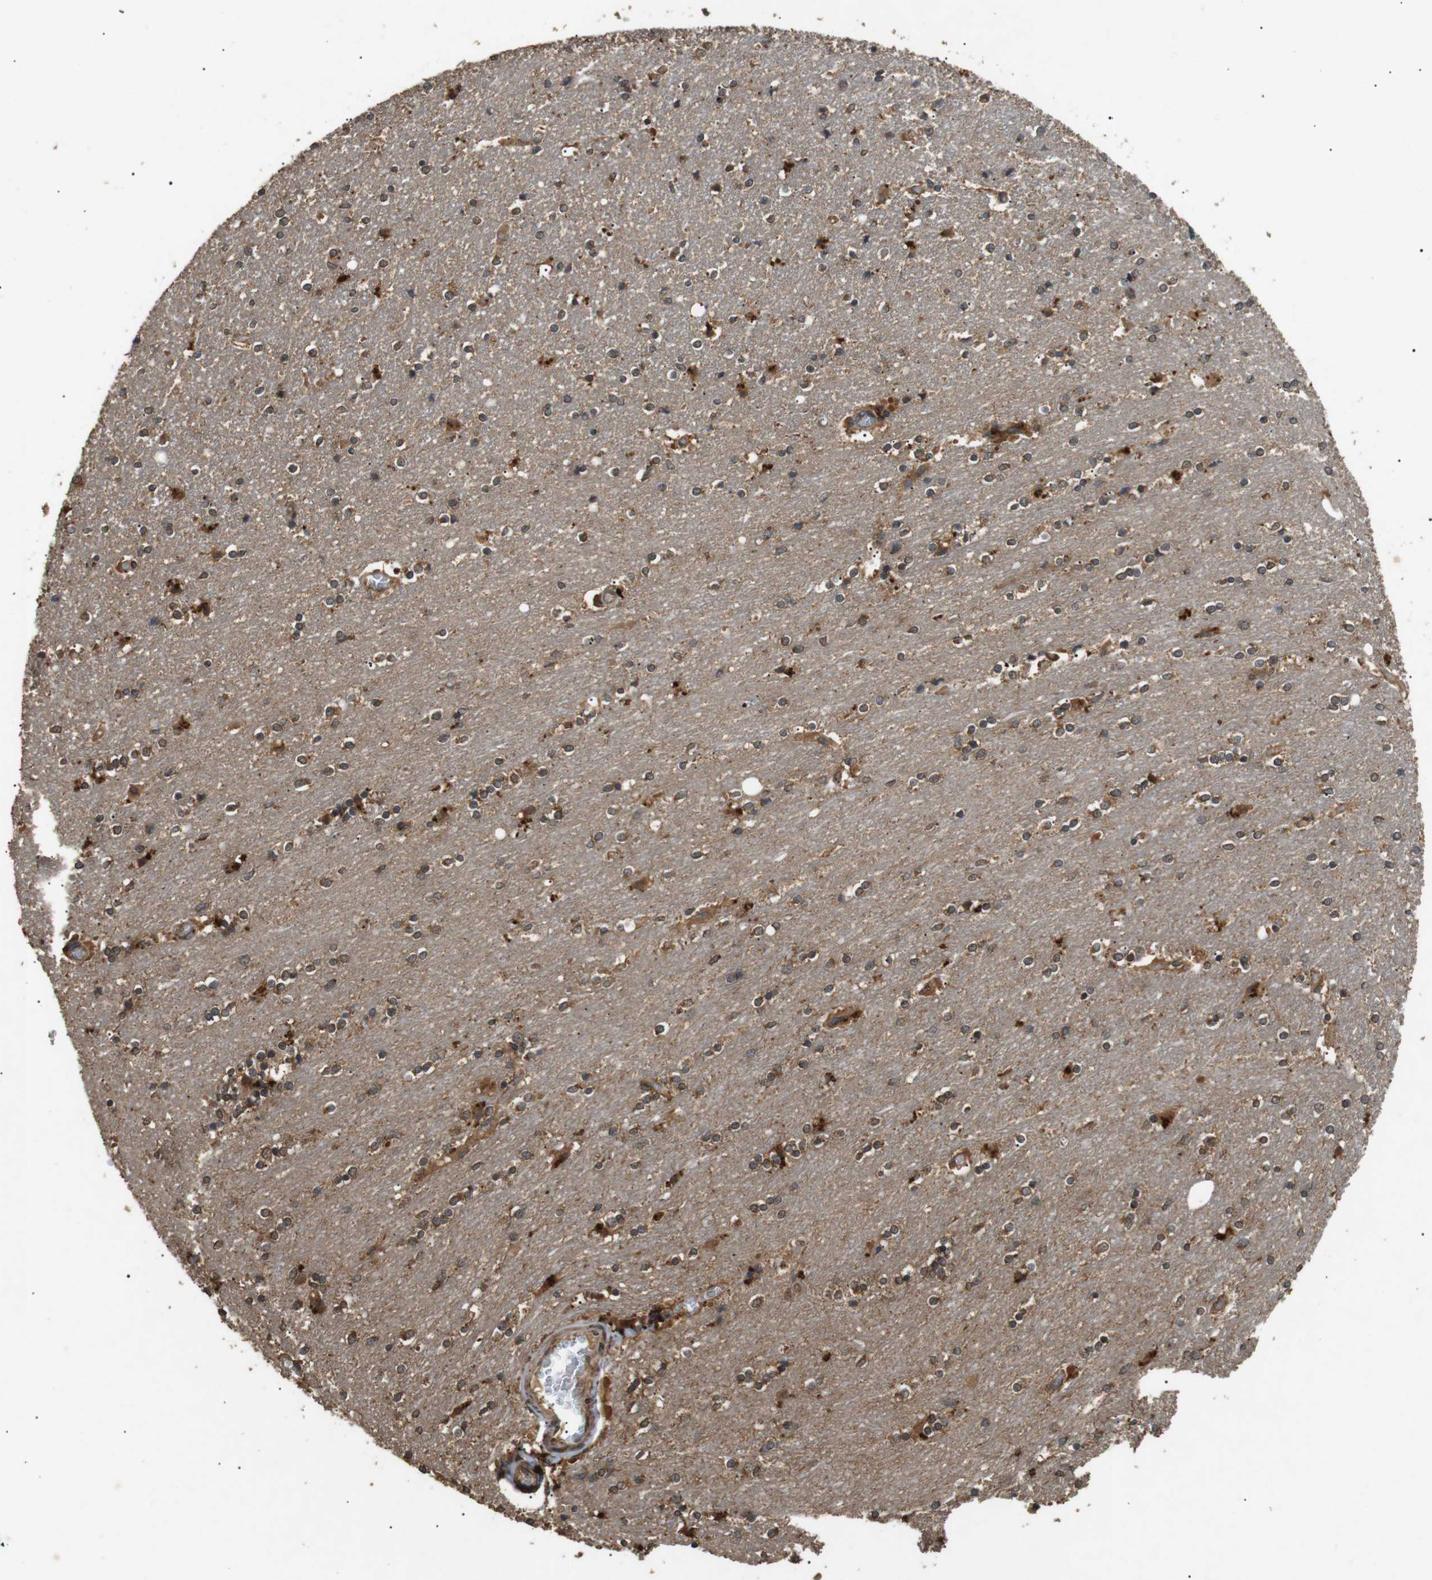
{"staining": {"intensity": "moderate", "quantity": "25%-75%", "location": "cytoplasmic/membranous"}, "tissue": "caudate", "cell_type": "Glial cells", "image_type": "normal", "snomed": [{"axis": "morphology", "description": "Normal tissue, NOS"}, {"axis": "topography", "description": "Lateral ventricle wall"}], "caption": "High-magnification brightfield microscopy of benign caudate stained with DAB (3,3'-diaminobenzidine) (brown) and counterstained with hematoxylin (blue). glial cells exhibit moderate cytoplasmic/membranous staining is seen in about25%-75% of cells. (DAB (3,3'-diaminobenzidine) = brown stain, brightfield microscopy at high magnification).", "gene": "TBC1D15", "patient": {"sex": "female", "age": 54}}